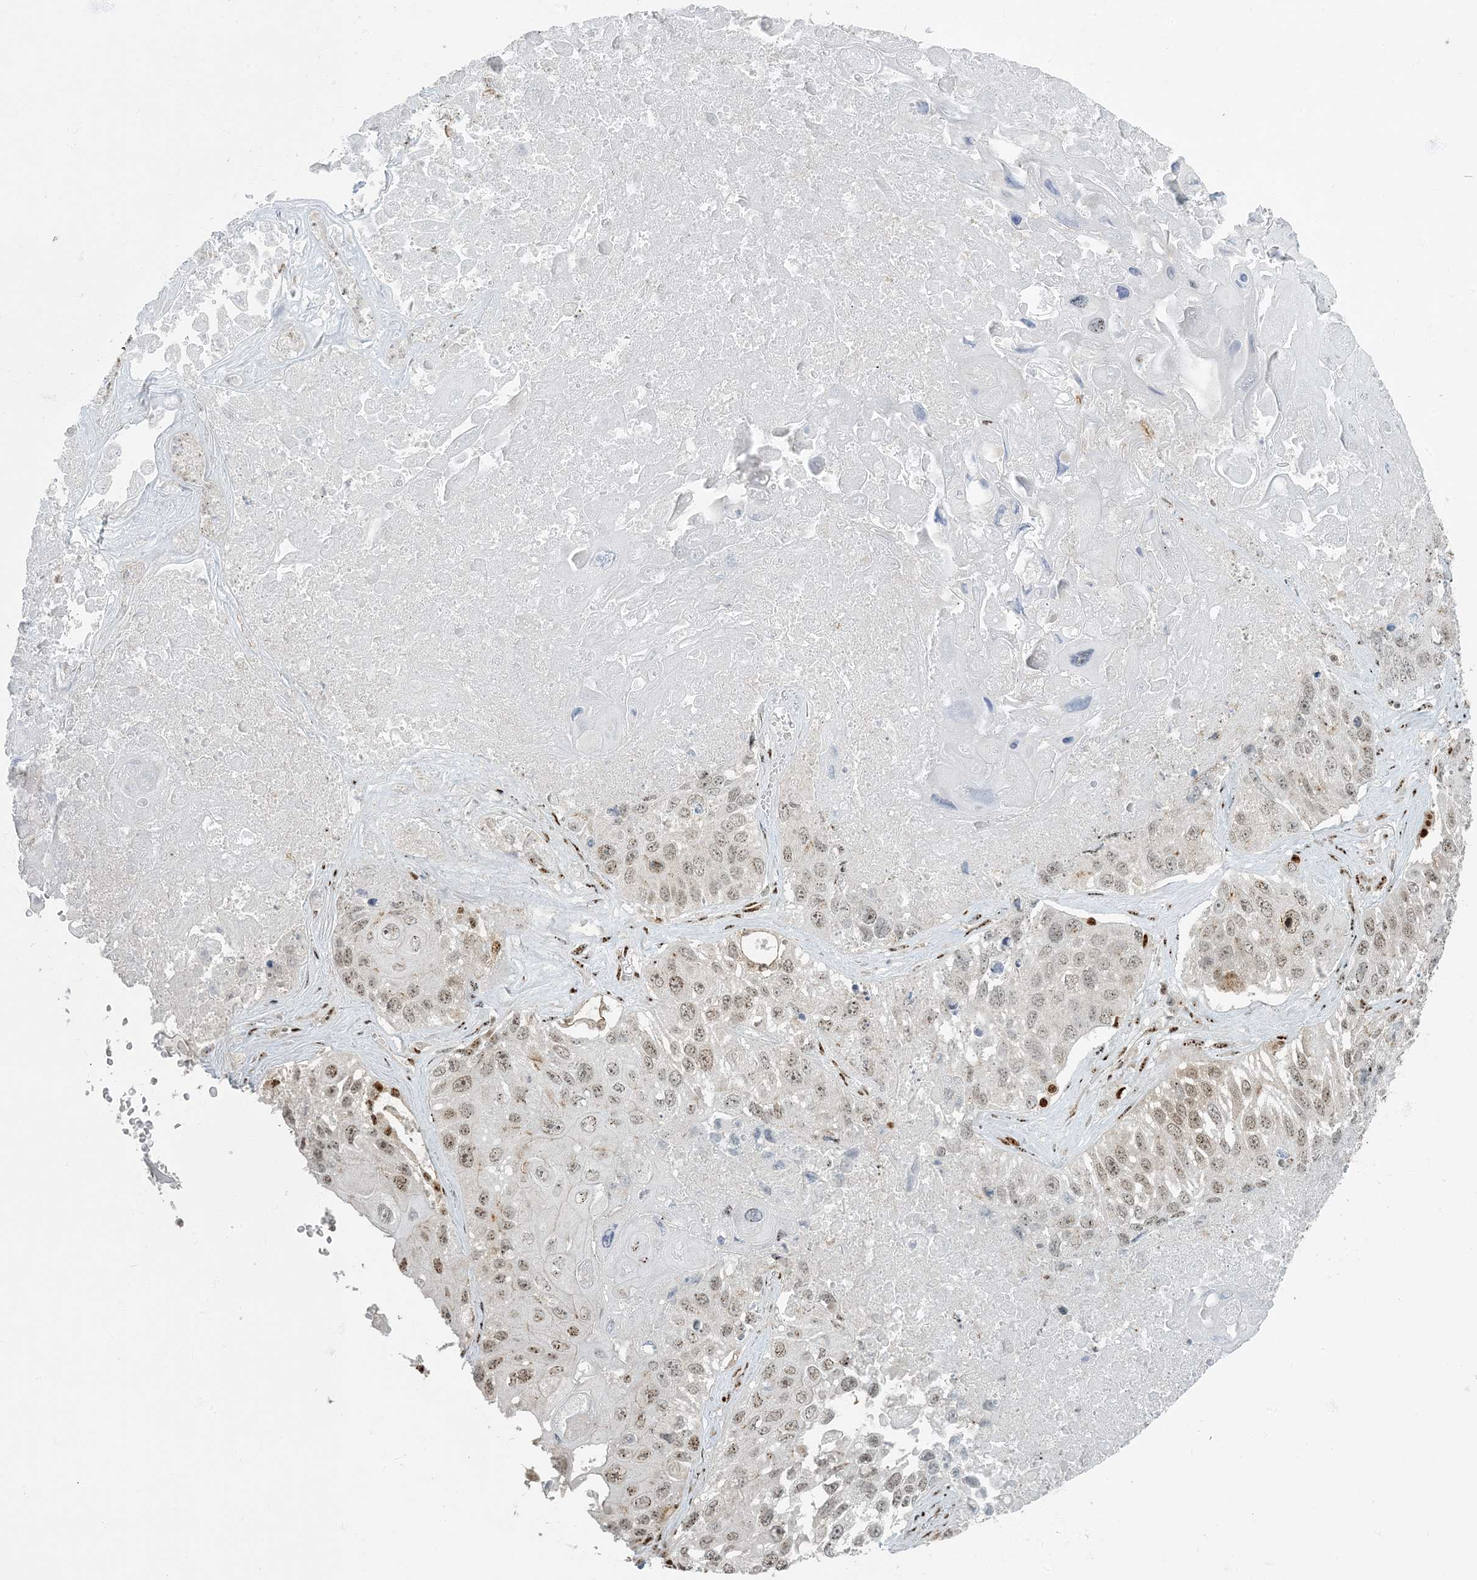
{"staining": {"intensity": "weak", "quantity": ">75%", "location": "nuclear"}, "tissue": "lung cancer", "cell_type": "Tumor cells", "image_type": "cancer", "snomed": [{"axis": "morphology", "description": "Squamous cell carcinoma, NOS"}, {"axis": "topography", "description": "Lung"}], "caption": "This image shows immunohistochemistry (IHC) staining of lung cancer, with low weak nuclear positivity in about >75% of tumor cells.", "gene": "MBD1", "patient": {"sex": "male", "age": 61}}